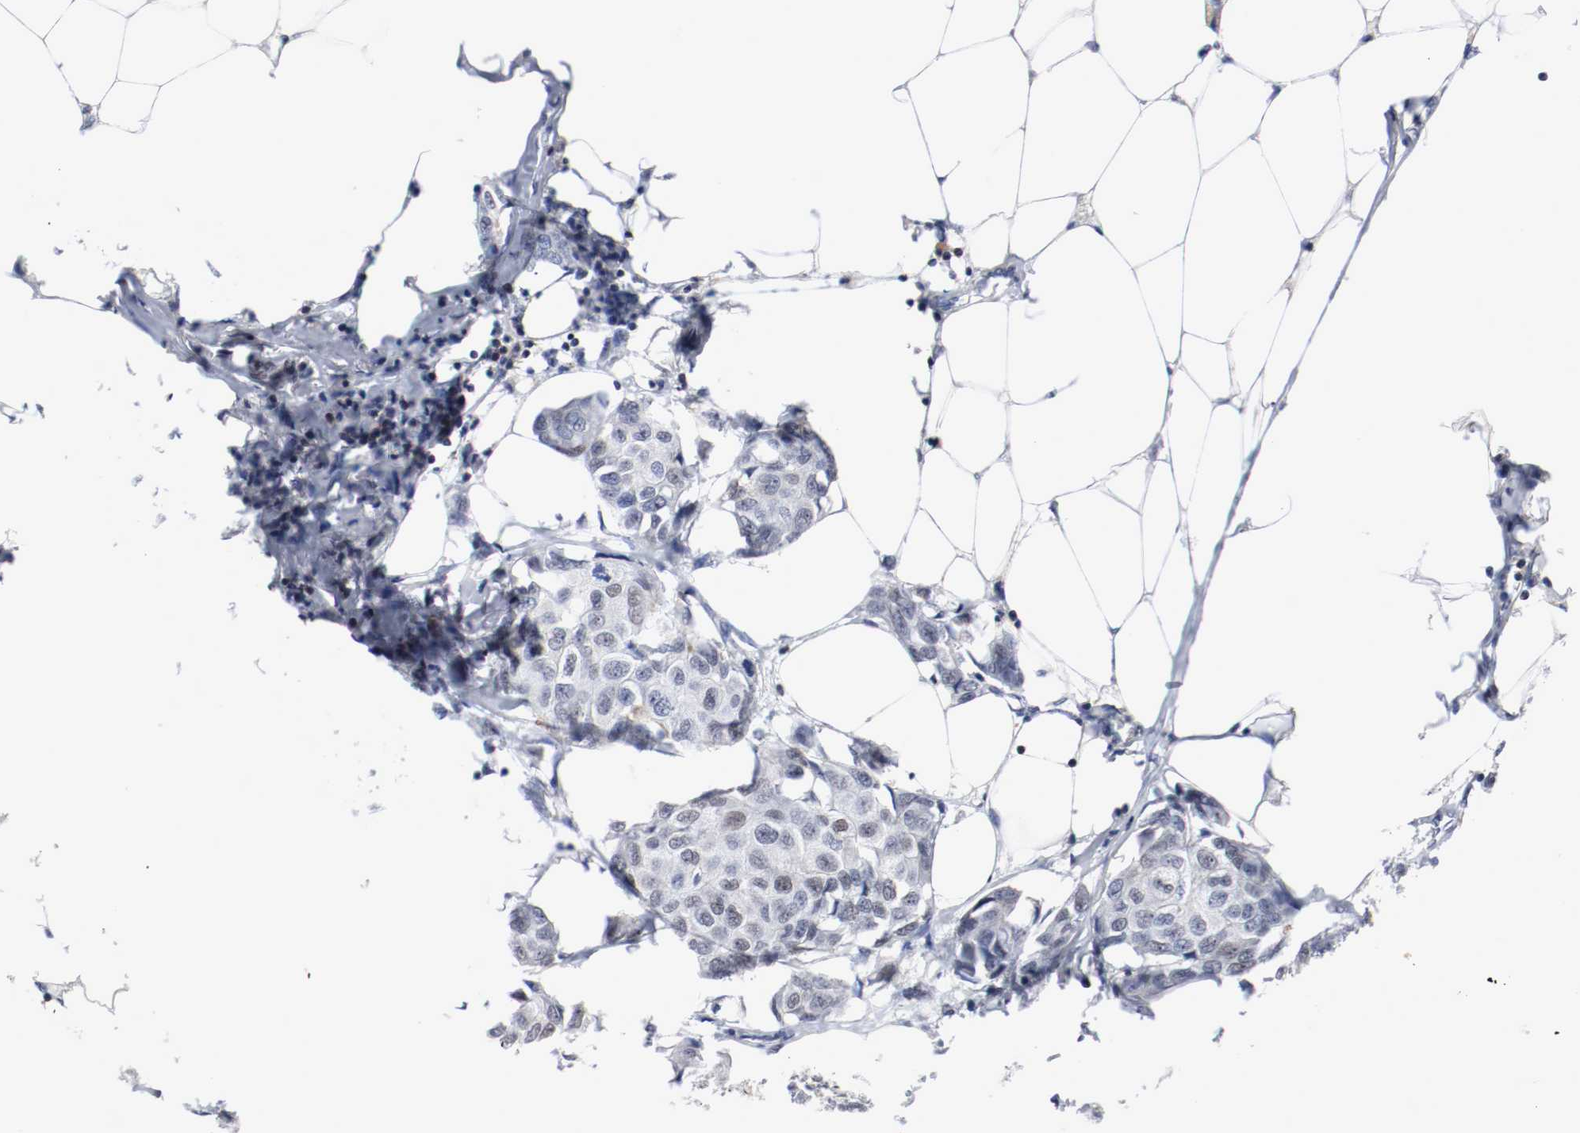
{"staining": {"intensity": "negative", "quantity": "none", "location": "none"}, "tissue": "breast cancer", "cell_type": "Tumor cells", "image_type": "cancer", "snomed": [{"axis": "morphology", "description": "Duct carcinoma"}, {"axis": "topography", "description": "Breast"}], "caption": "Protein analysis of breast intraductal carcinoma displays no significant expression in tumor cells. Brightfield microscopy of immunohistochemistry (IHC) stained with DAB (3,3'-diaminobenzidine) (brown) and hematoxylin (blue), captured at high magnification.", "gene": "JUND", "patient": {"sex": "female", "age": 80}}